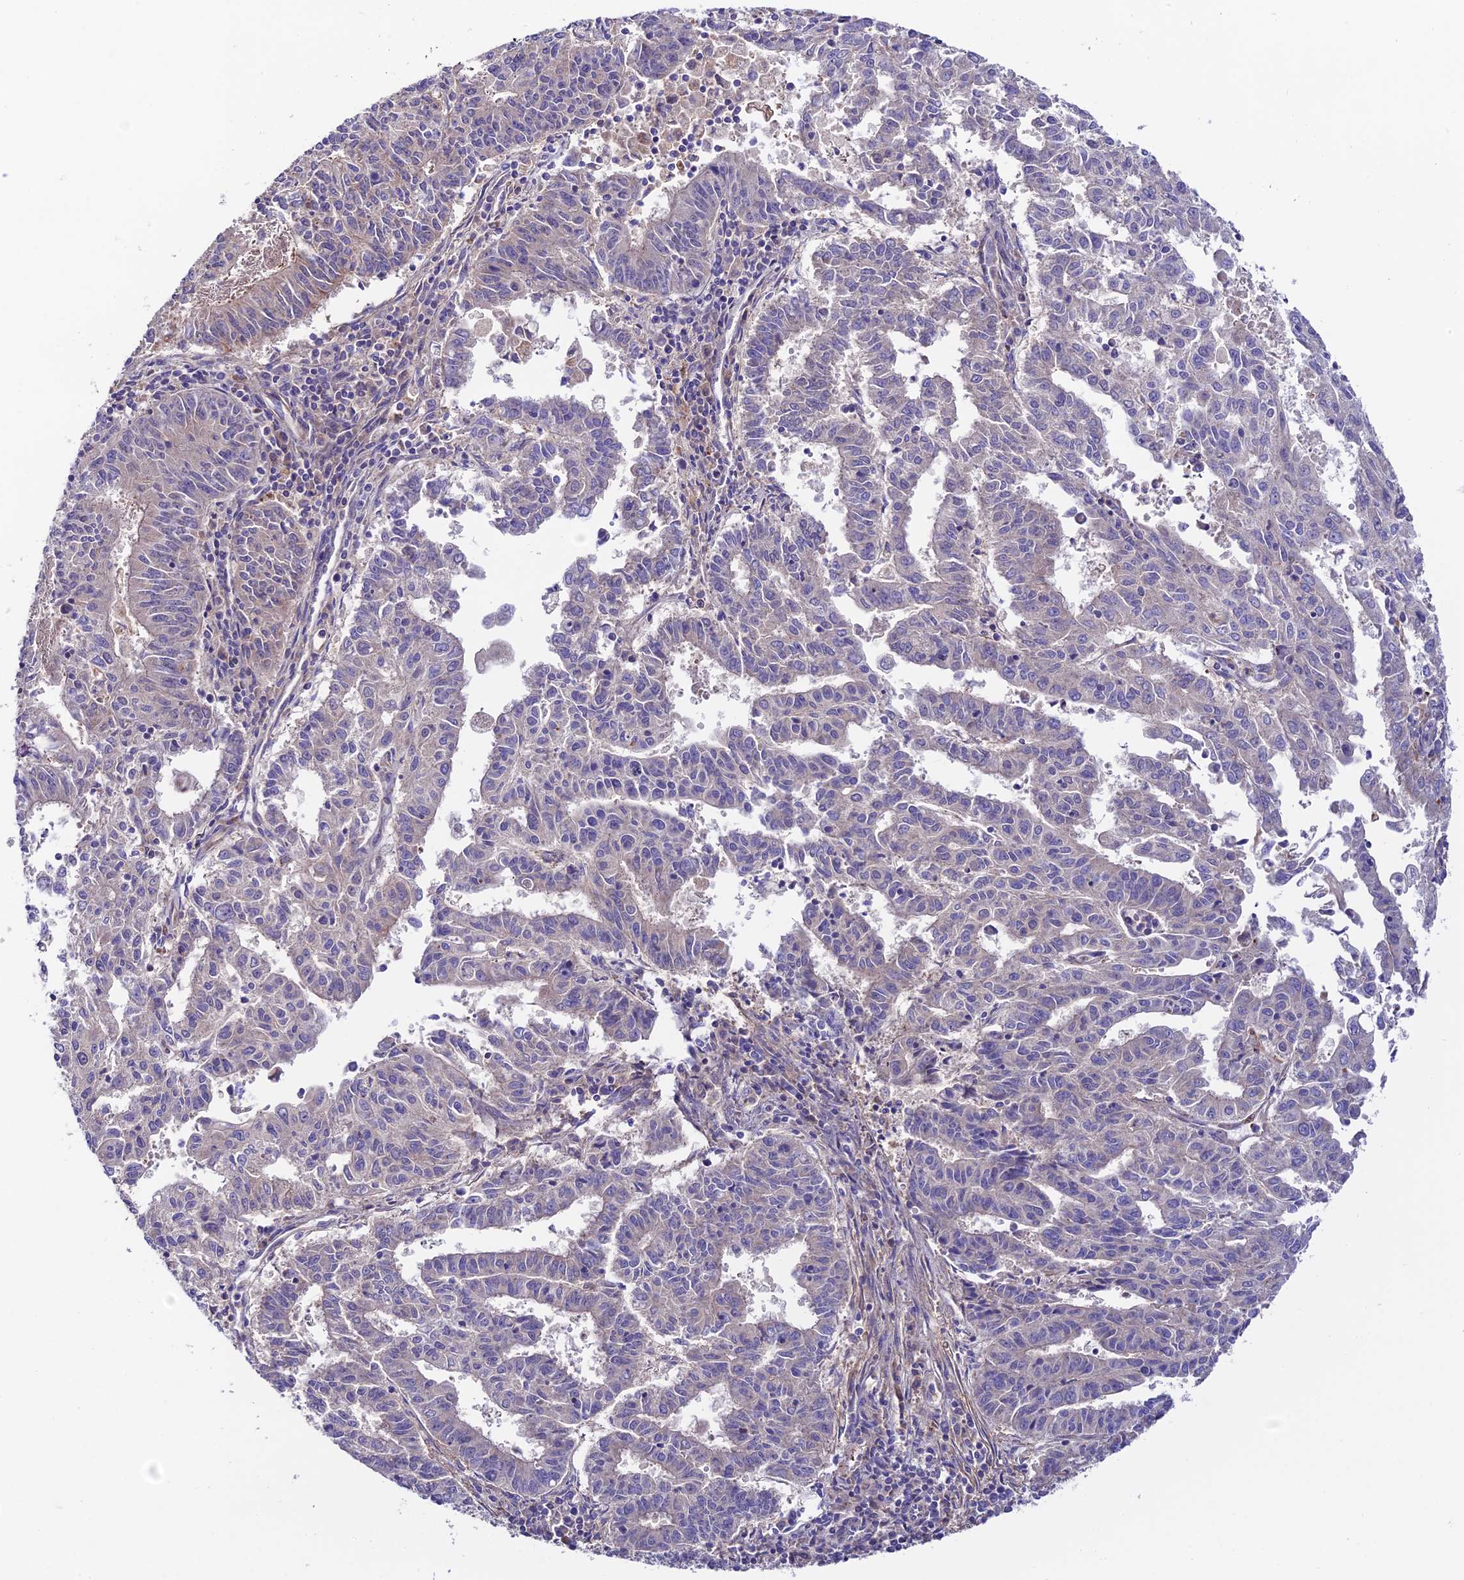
{"staining": {"intensity": "negative", "quantity": "none", "location": "none"}, "tissue": "endometrial cancer", "cell_type": "Tumor cells", "image_type": "cancer", "snomed": [{"axis": "morphology", "description": "Adenocarcinoma, NOS"}, {"axis": "topography", "description": "Endometrium"}], "caption": "Immunohistochemical staining of endometrial cancer (adenocarcinoma) displays no significant expression in tumor cells.", "gene": "BRME1", "patient": {"sex": "female", "age": 59}}